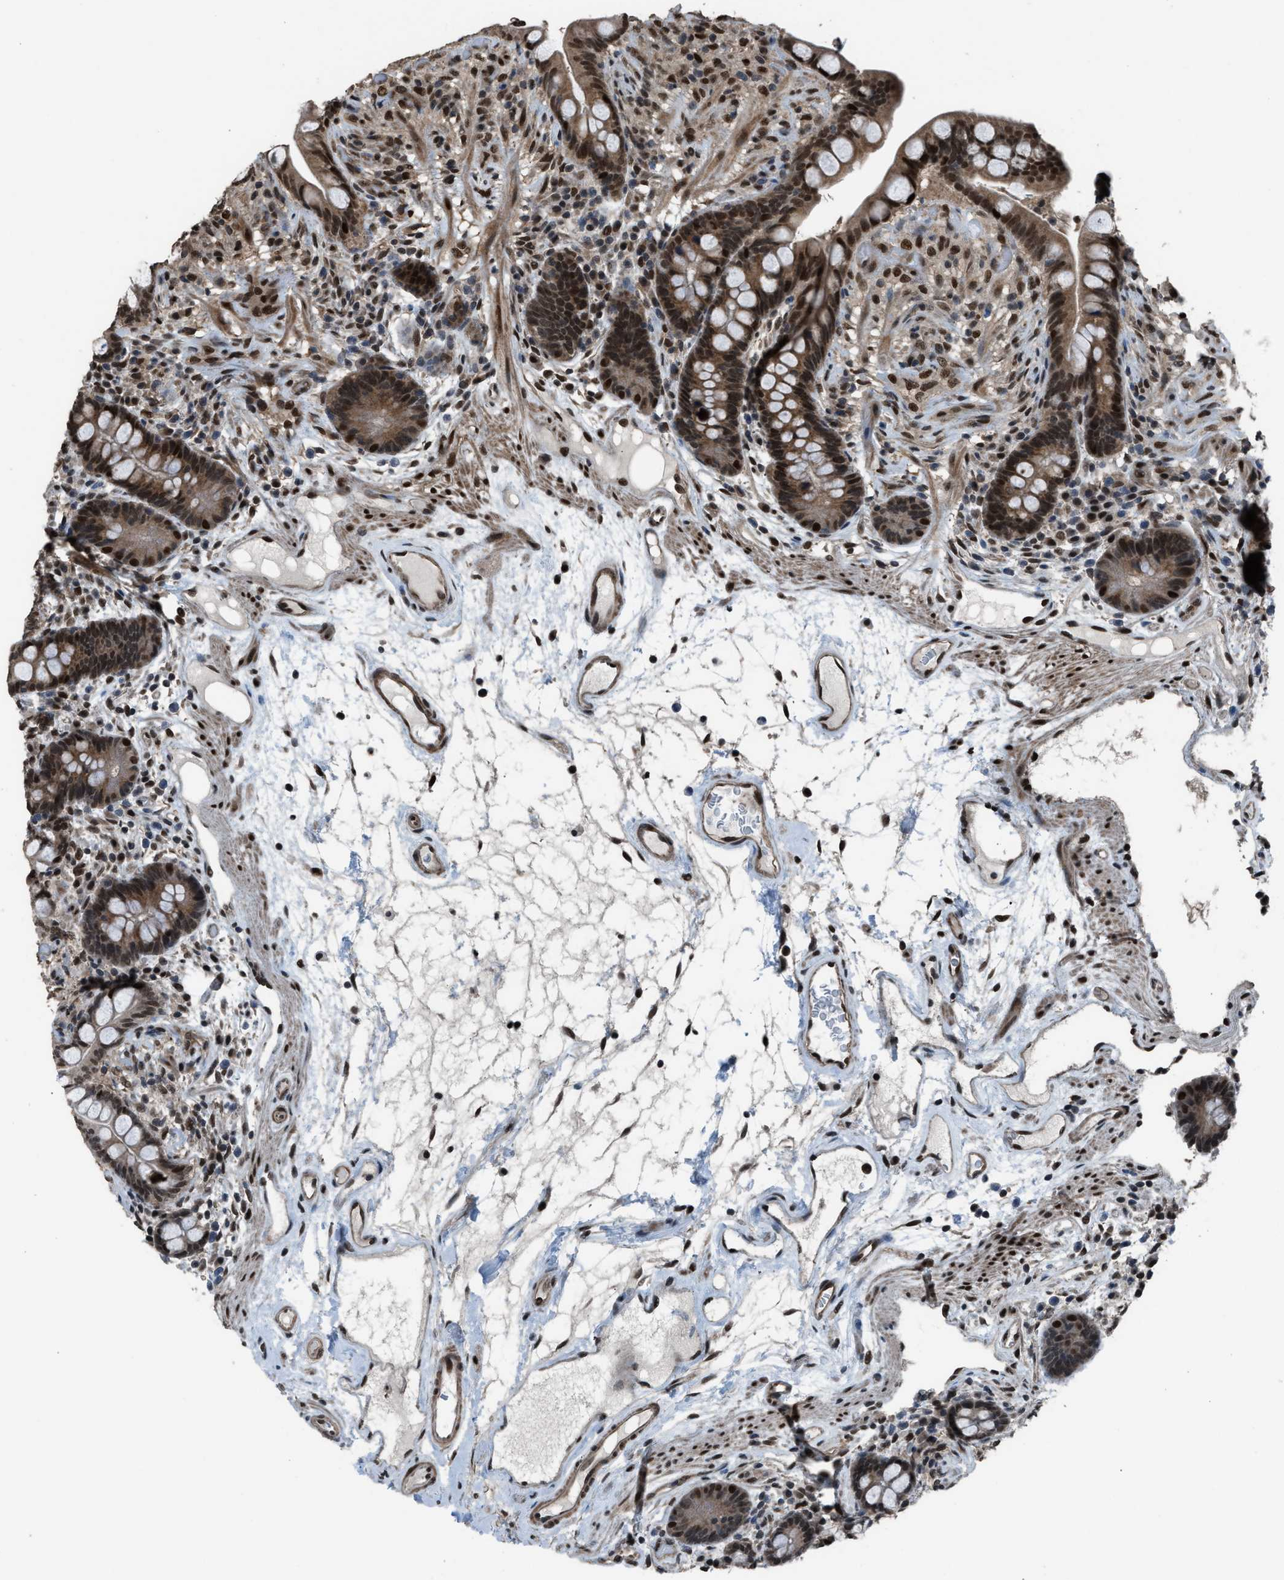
{"staining": {"intensity": "moderate", "quantity": ">75%", "location": "cytoplasmic/membranous,nuclear"}, "tissue": "colon", "cell_type": "Endothelial cells", "image_type": "normal", "snomed": [{"axis": "morphology", "description": "Normal tissue, NOS"}, {"axis": "topography", "description": "Colon"}], "caption": "Immunohistochemical staining of unremarkable human colon displays moderate cytoplasmic/membranous,nuclear protein expression in about >75% of endothelial cells. (Brightfield microscopy of DAB IHC at high magnification).", "gene": "KPNA6", "patient": {"sex": "male", "age": 73}}